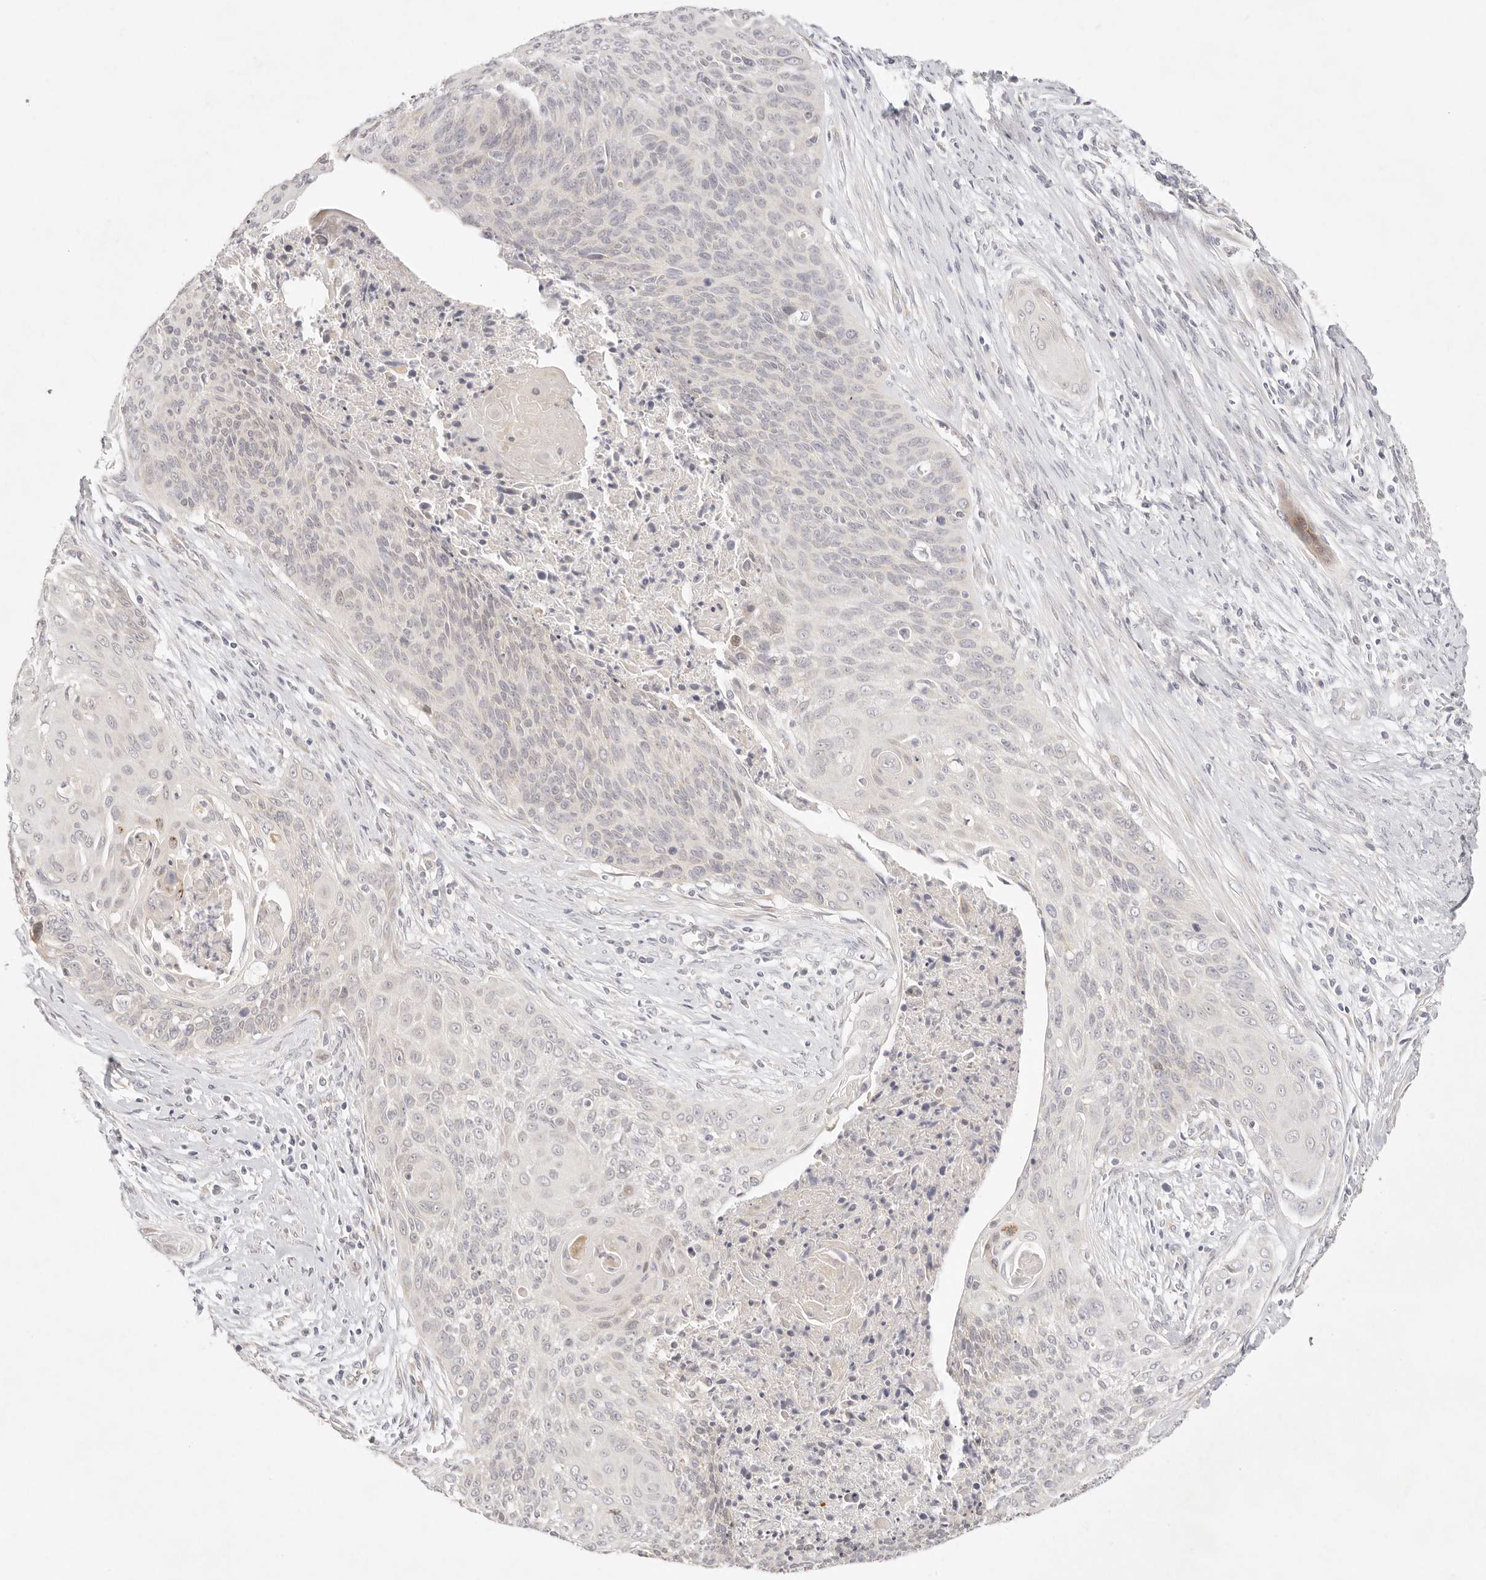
{"staining": {"intensity": "negative", "quantity": "none", "location": "none"}, "tissue": "cervical cancer", "cell_type": "Tumor cells", "image_type": "cancer", "snomed": [{"axis": "morphology", "description": "Squamous cell carcinoma, NOS"}, {"axis": "topography", "description": "Cervix"}], "caption": "This image is of cervical squamous cell carcinoma stained with IHC to label a protein in brown with the nuclei are counter-stained blue. There is no positivity in tumor cells.", "gene": "GPR156", "patient": {"sex": "female", "age": 55}}